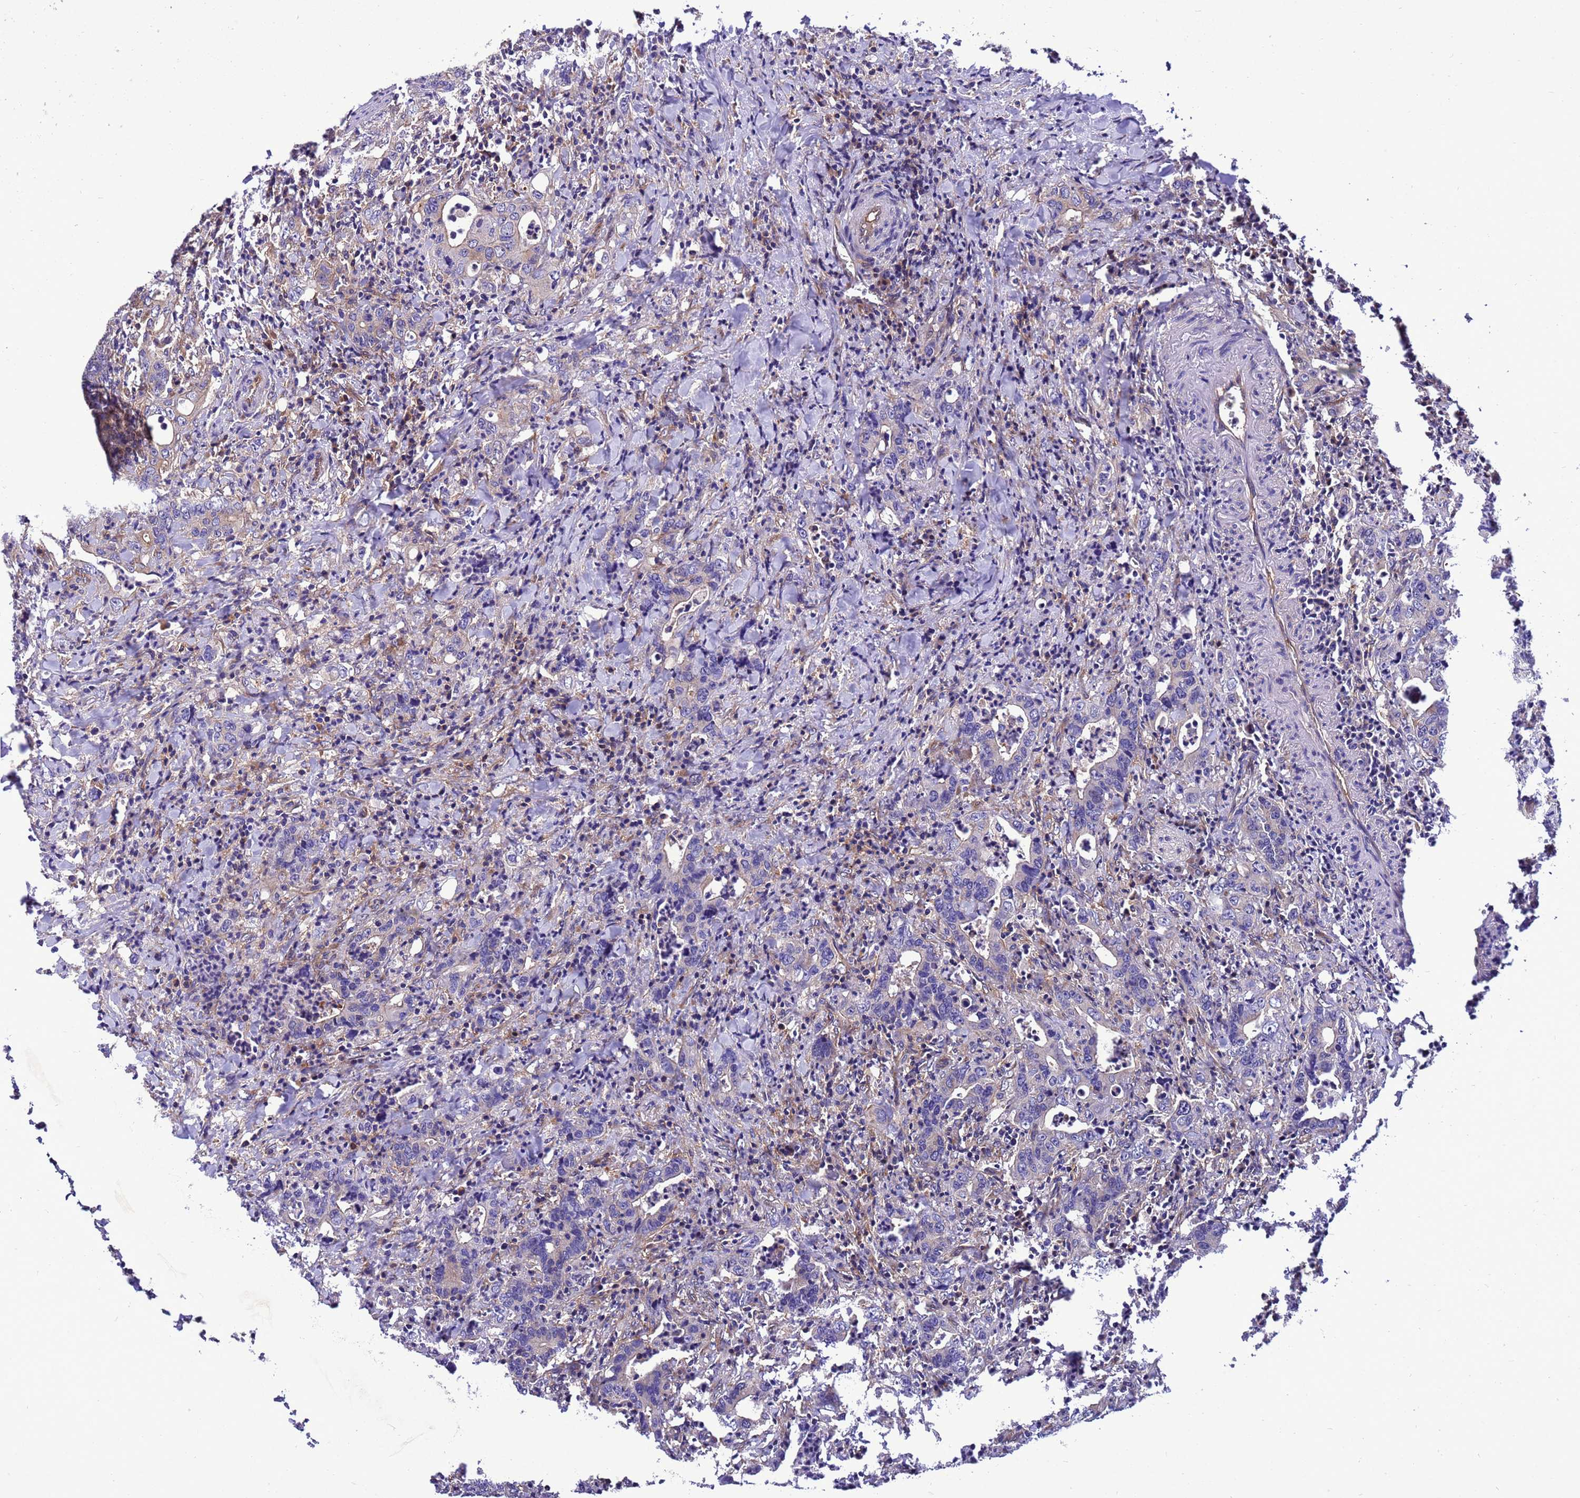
{"staining": {"intensity": "negative", "quantity": "none", "location": "none"}, "tissue": "colorectal cancer", "cell_type": "Tumor cells", "image_type": "cancer", "snomed": [{"axis": "morphology", "description": "Adenocarcinoma, NOS"}, {"axis": "topography", "description": "Colon"}], "caption": "This is an immunohistochemistry image of colorectal cancer. There is no positivity in tumor cells.", "gene": "RABEP2", "patient": {"sex": "female", "age": 75}}